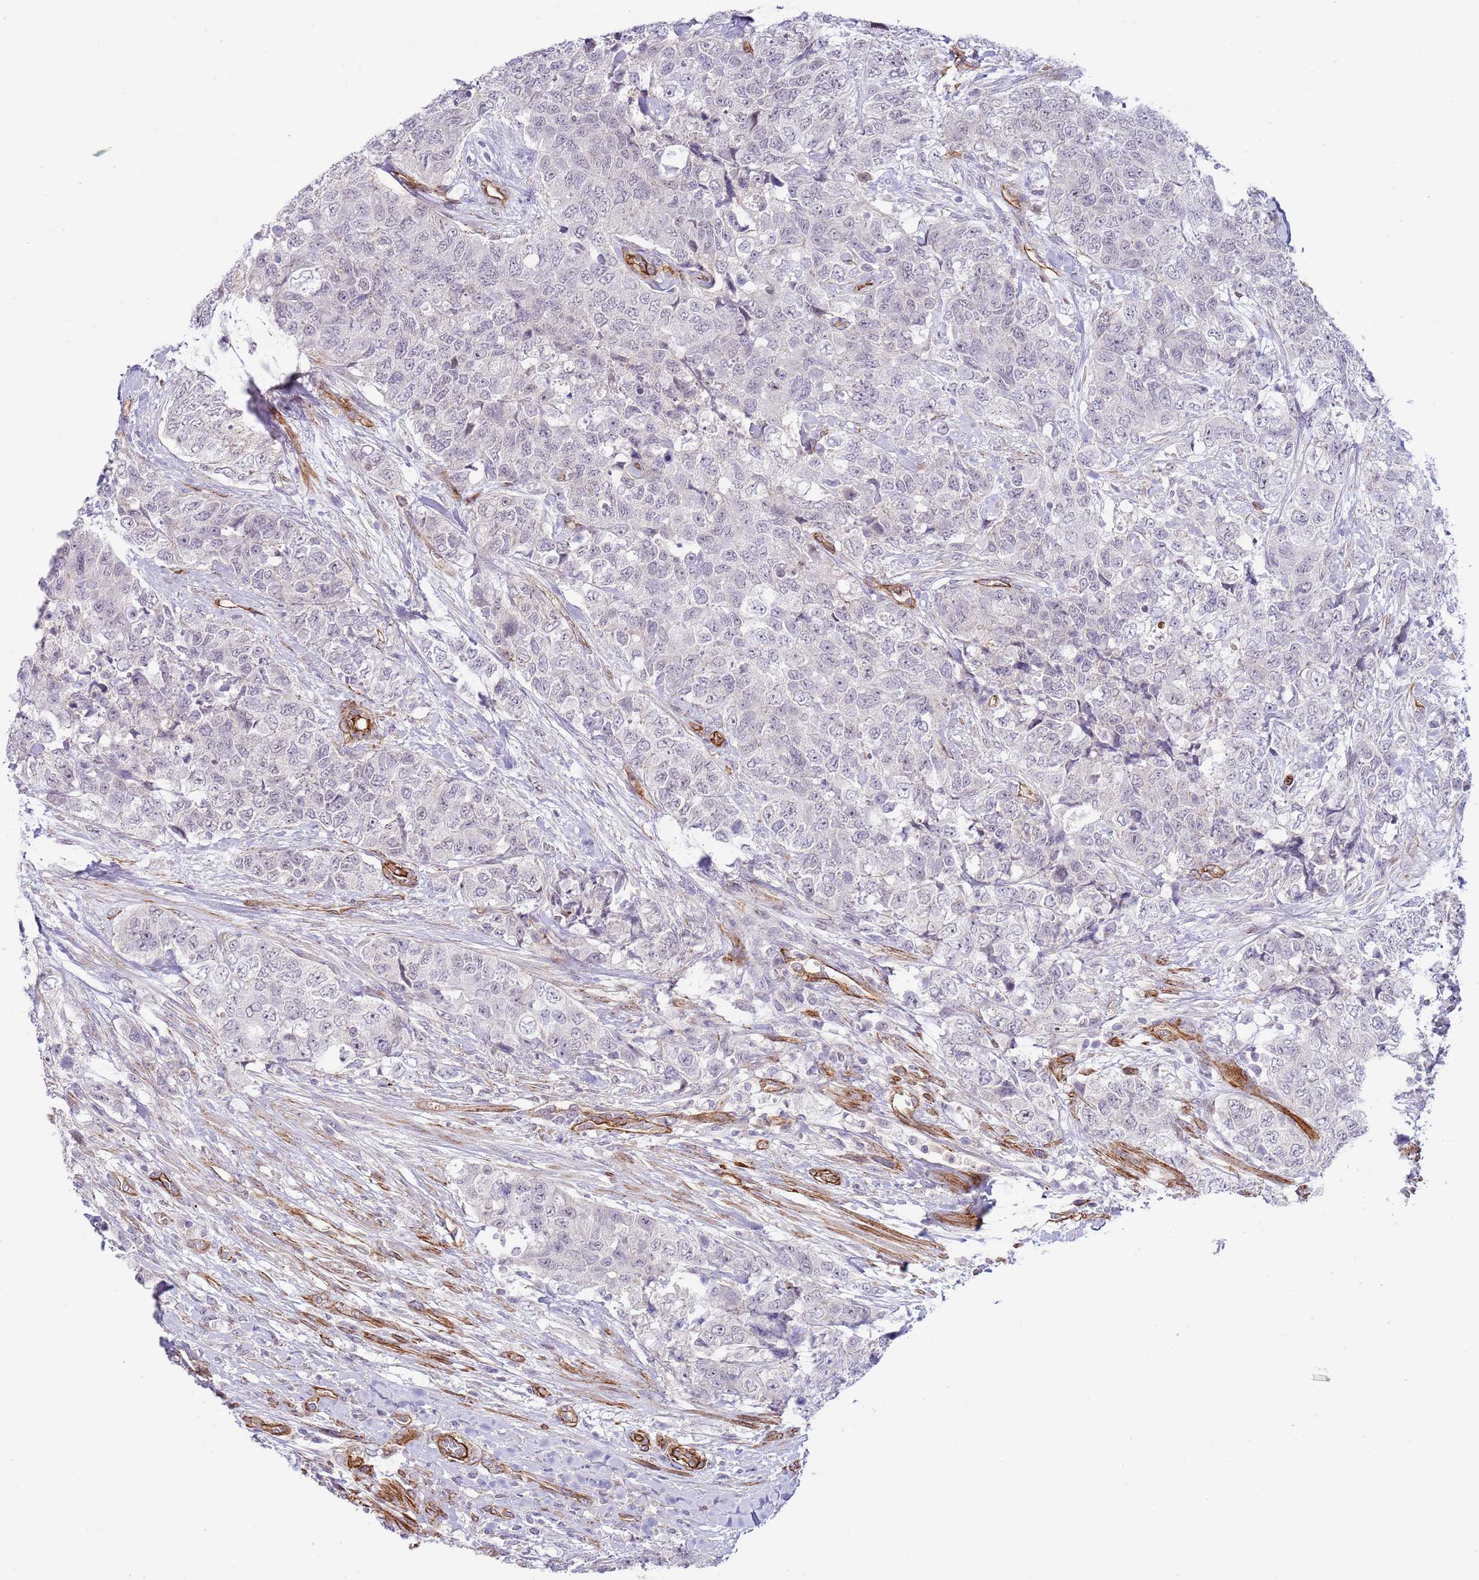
{"staining": {"intensity": "negative", "quantity": "none", "location": "none"}, "tissue": "urothelial cancer", "cell_type": "Tumor cells", "image_type": "cancer", "snomed": [{"axis": "morphology", "description": "Urothelial carcinoma, High grade"}, {"axis": "topography", "description": "Urinary bladder"}], "caption": "Tumor cells show no significant protein positivity in urothelial cancer.", "gene": "NEK3", "patient": {"sex": "female", "age": 78}}